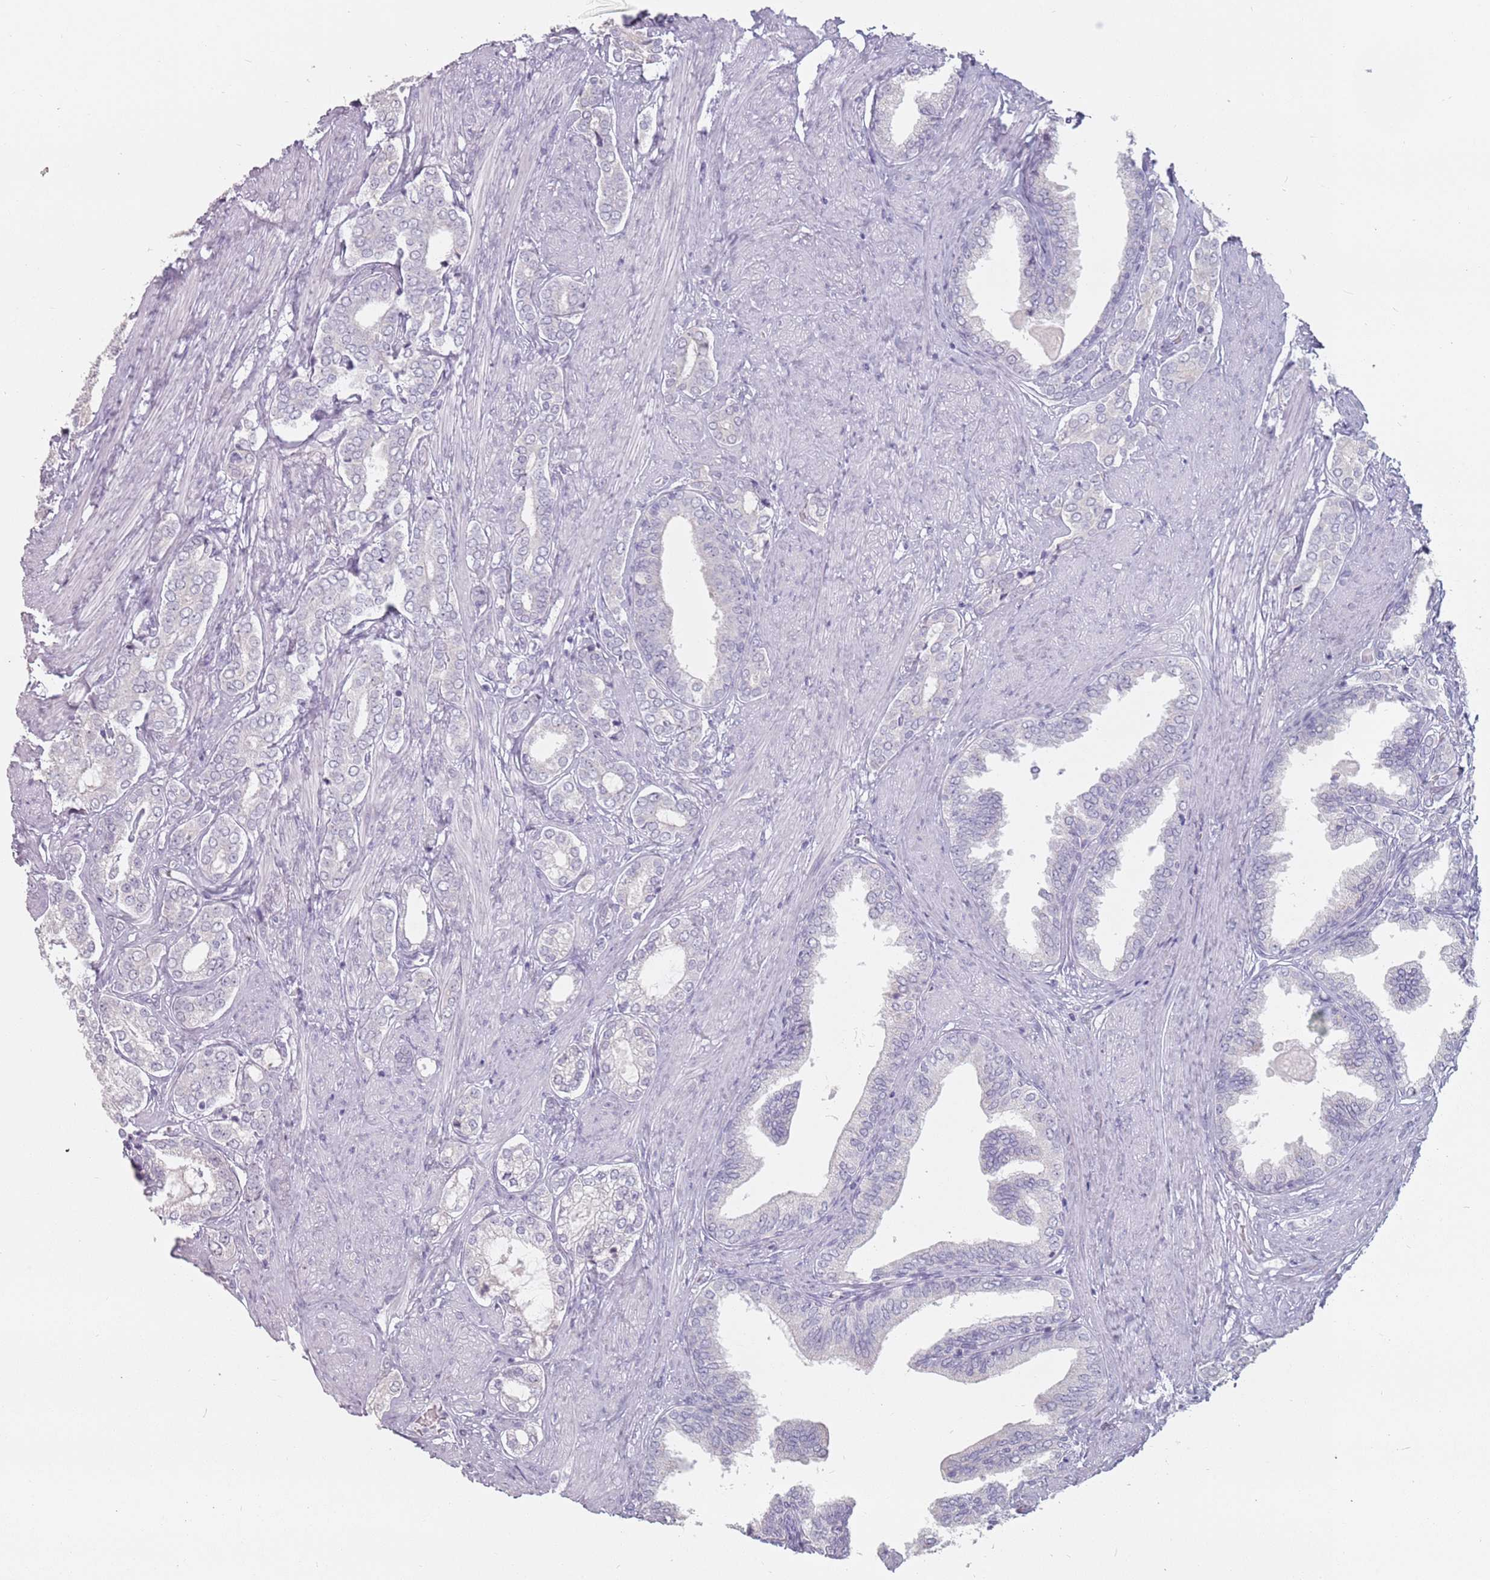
{"staining": {"intensity": "negative", "quantity": "none", "location": "none"}, "tissue": "prostate cancer", "cell_type": "Tumor cells", "image_type": "cancer", "snomed": [{"axis": "morphology", "description": "Adenocarcinoma, High grade"}, {"axis": "topography", "description": "Prostate"}], "caption": "This histopathology image is of prostate high-grade adenocarcinoma stained with immunohistochemistry (IHC) to label a protein in brown with the nuclei are counter-stained blue. There is no positivity in tumor cells.", "gene": "CEP19", "patient": {"sex": "male", "age": 71}}